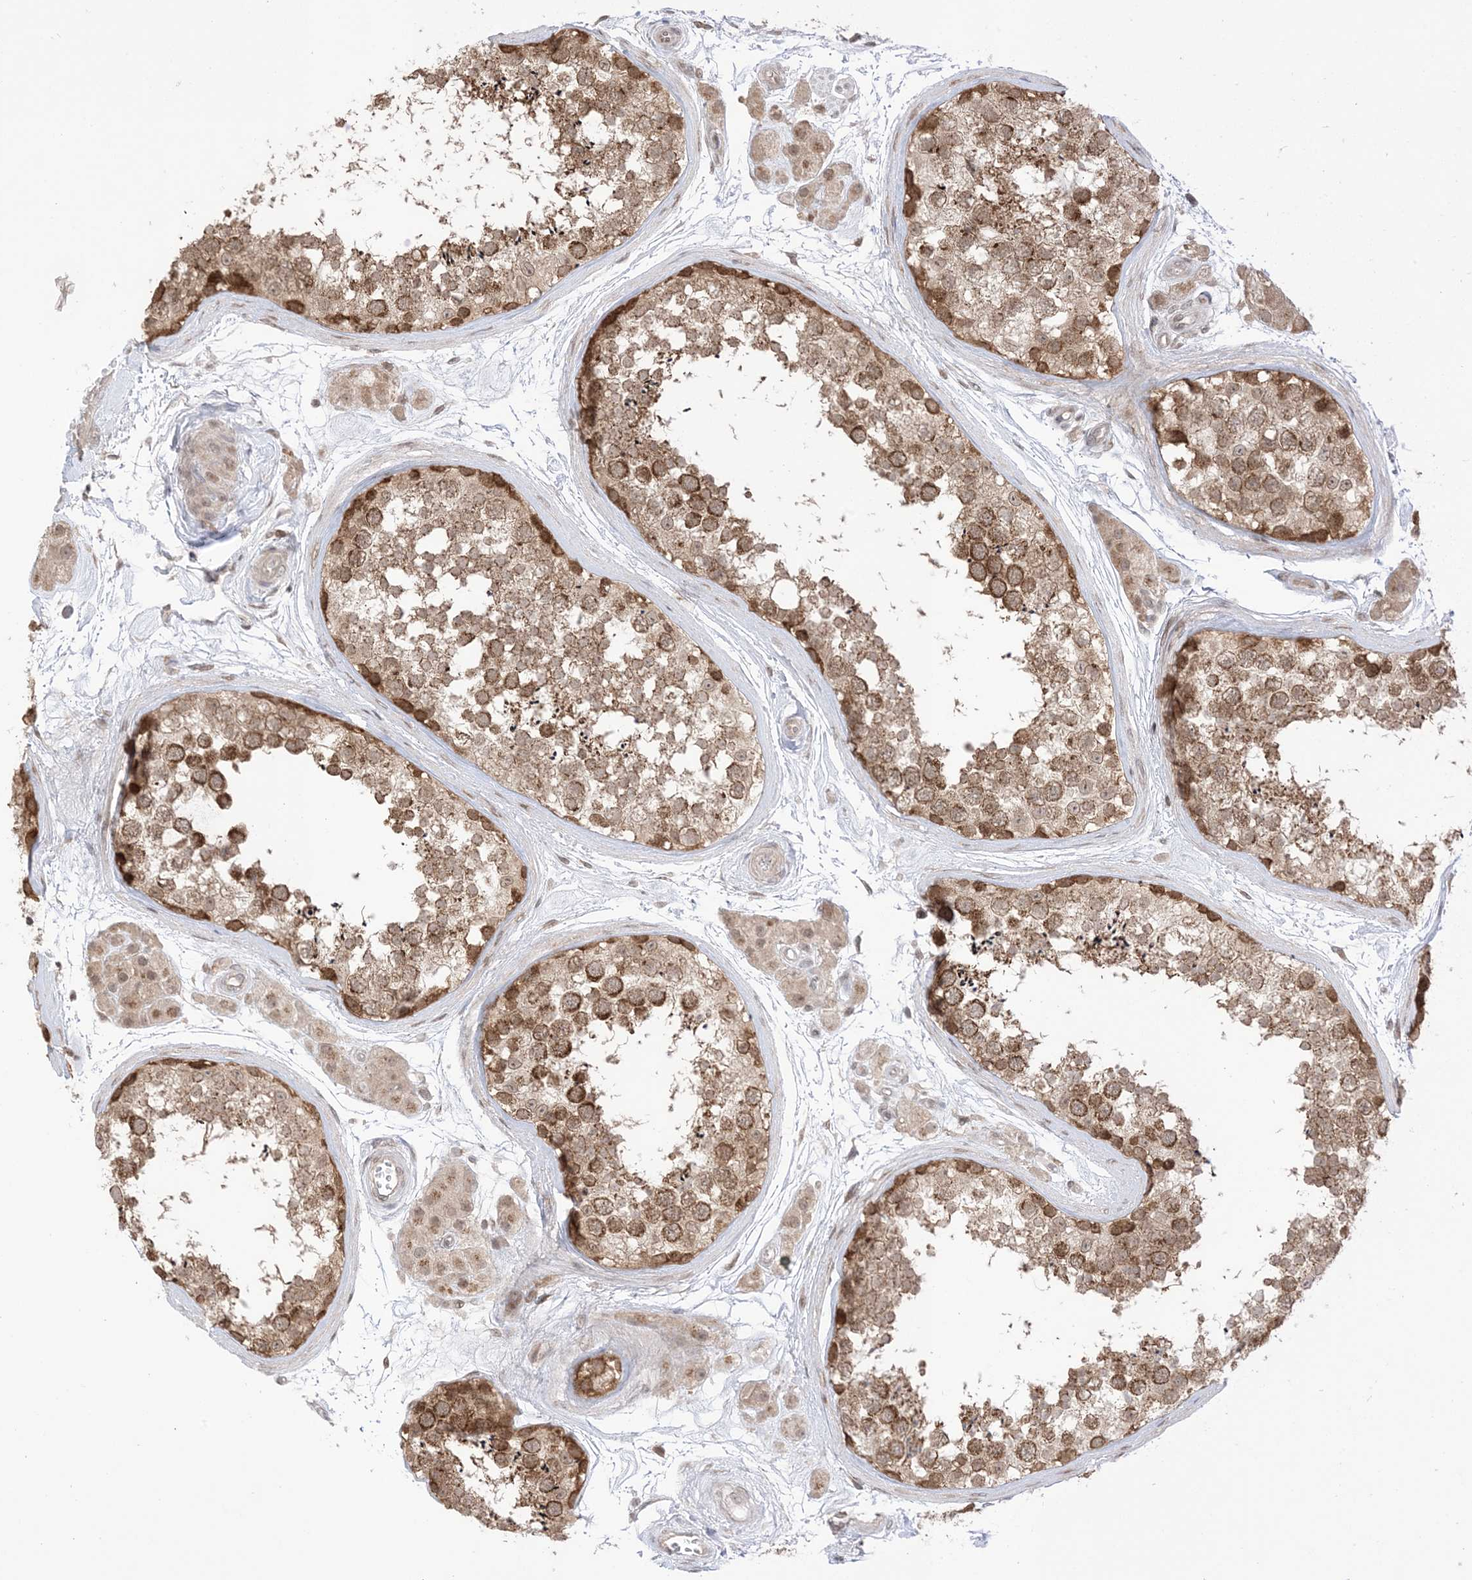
{"staining": {"intensity": "strong", "quantity": ">75%", "location": "cytoplasmic/membranous"}, "tissue": "testis", "cell_type": "Cells in seminiferous ducts", "image_type": "normal", "snomed": [{"axis": "morphology", "description": "Normal tissue, NOS"}, {"axis": "topography", "description": "Testis"}], "caption": "Approximately >75% of cells in seminiferous ducts in normal human testis demonstrate strong cytoplasmic/membranous protein positivity as visualized by brown immunohistochemical staining.", "gene": "UBE2E2", "patient": {"sex": "male", "age": 56}}